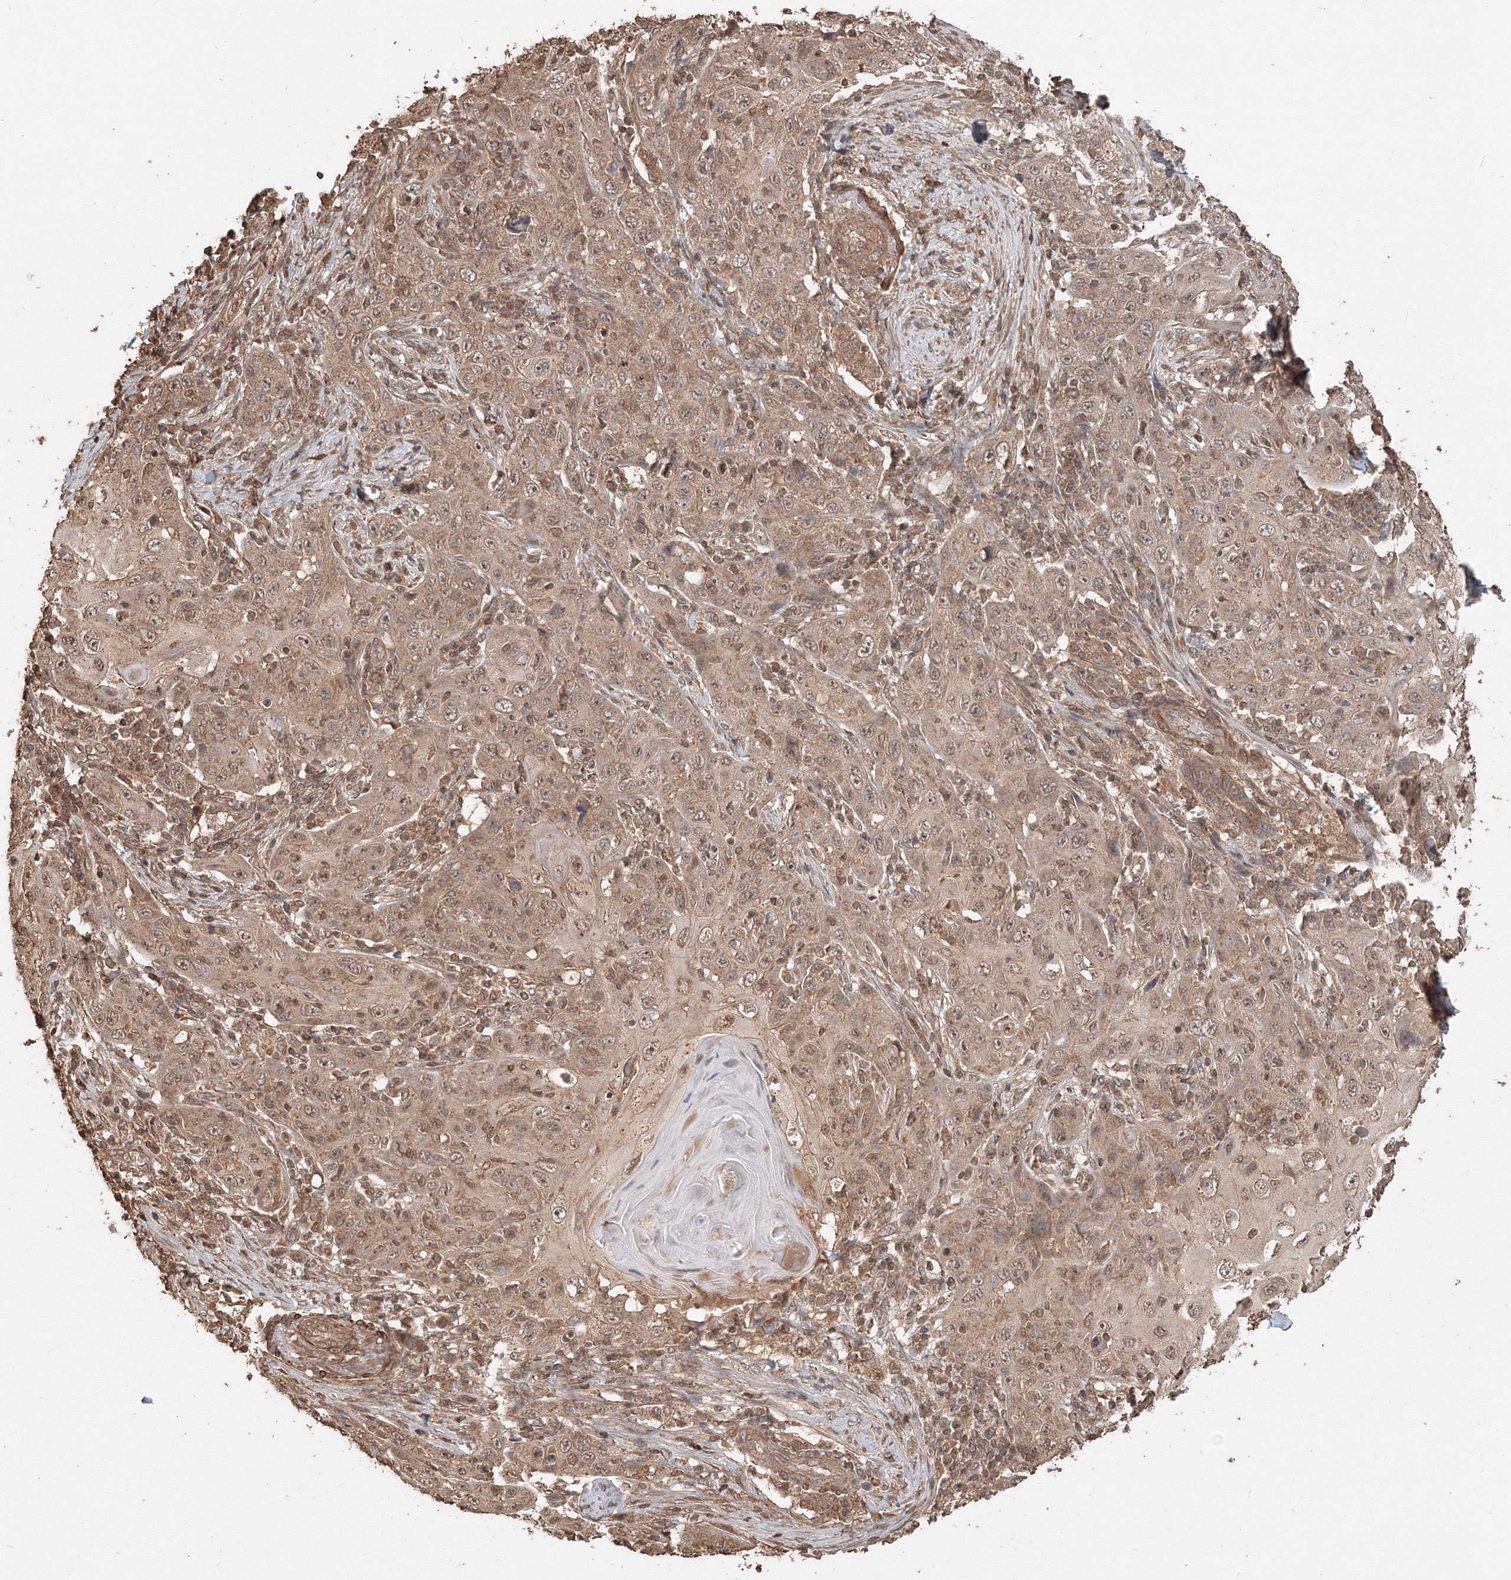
{"staining": {"intensity": "weak", "quantity": ">75%", "location": "cytoplasmic/membranous"}, "tissue": "skin cancer", "cell_type": "Tumor cells", "image_type": "cancer", "snomed": [{"axis": "morphology", "description": "Squamous cell carcinoma, NOS"}, {"axis": "topography", "description": "Skin"}], "caption": "Immunohistochemistry photomicrograph of skin cancer (squamous cell carcinoma) stained for a protein (brown), which exhibits low levels of weak cytoplasmic/membranous staining in about >75% of tumor cells.", "gene": "CCDC122", "patient": {"sex": "female", "age": 88}}